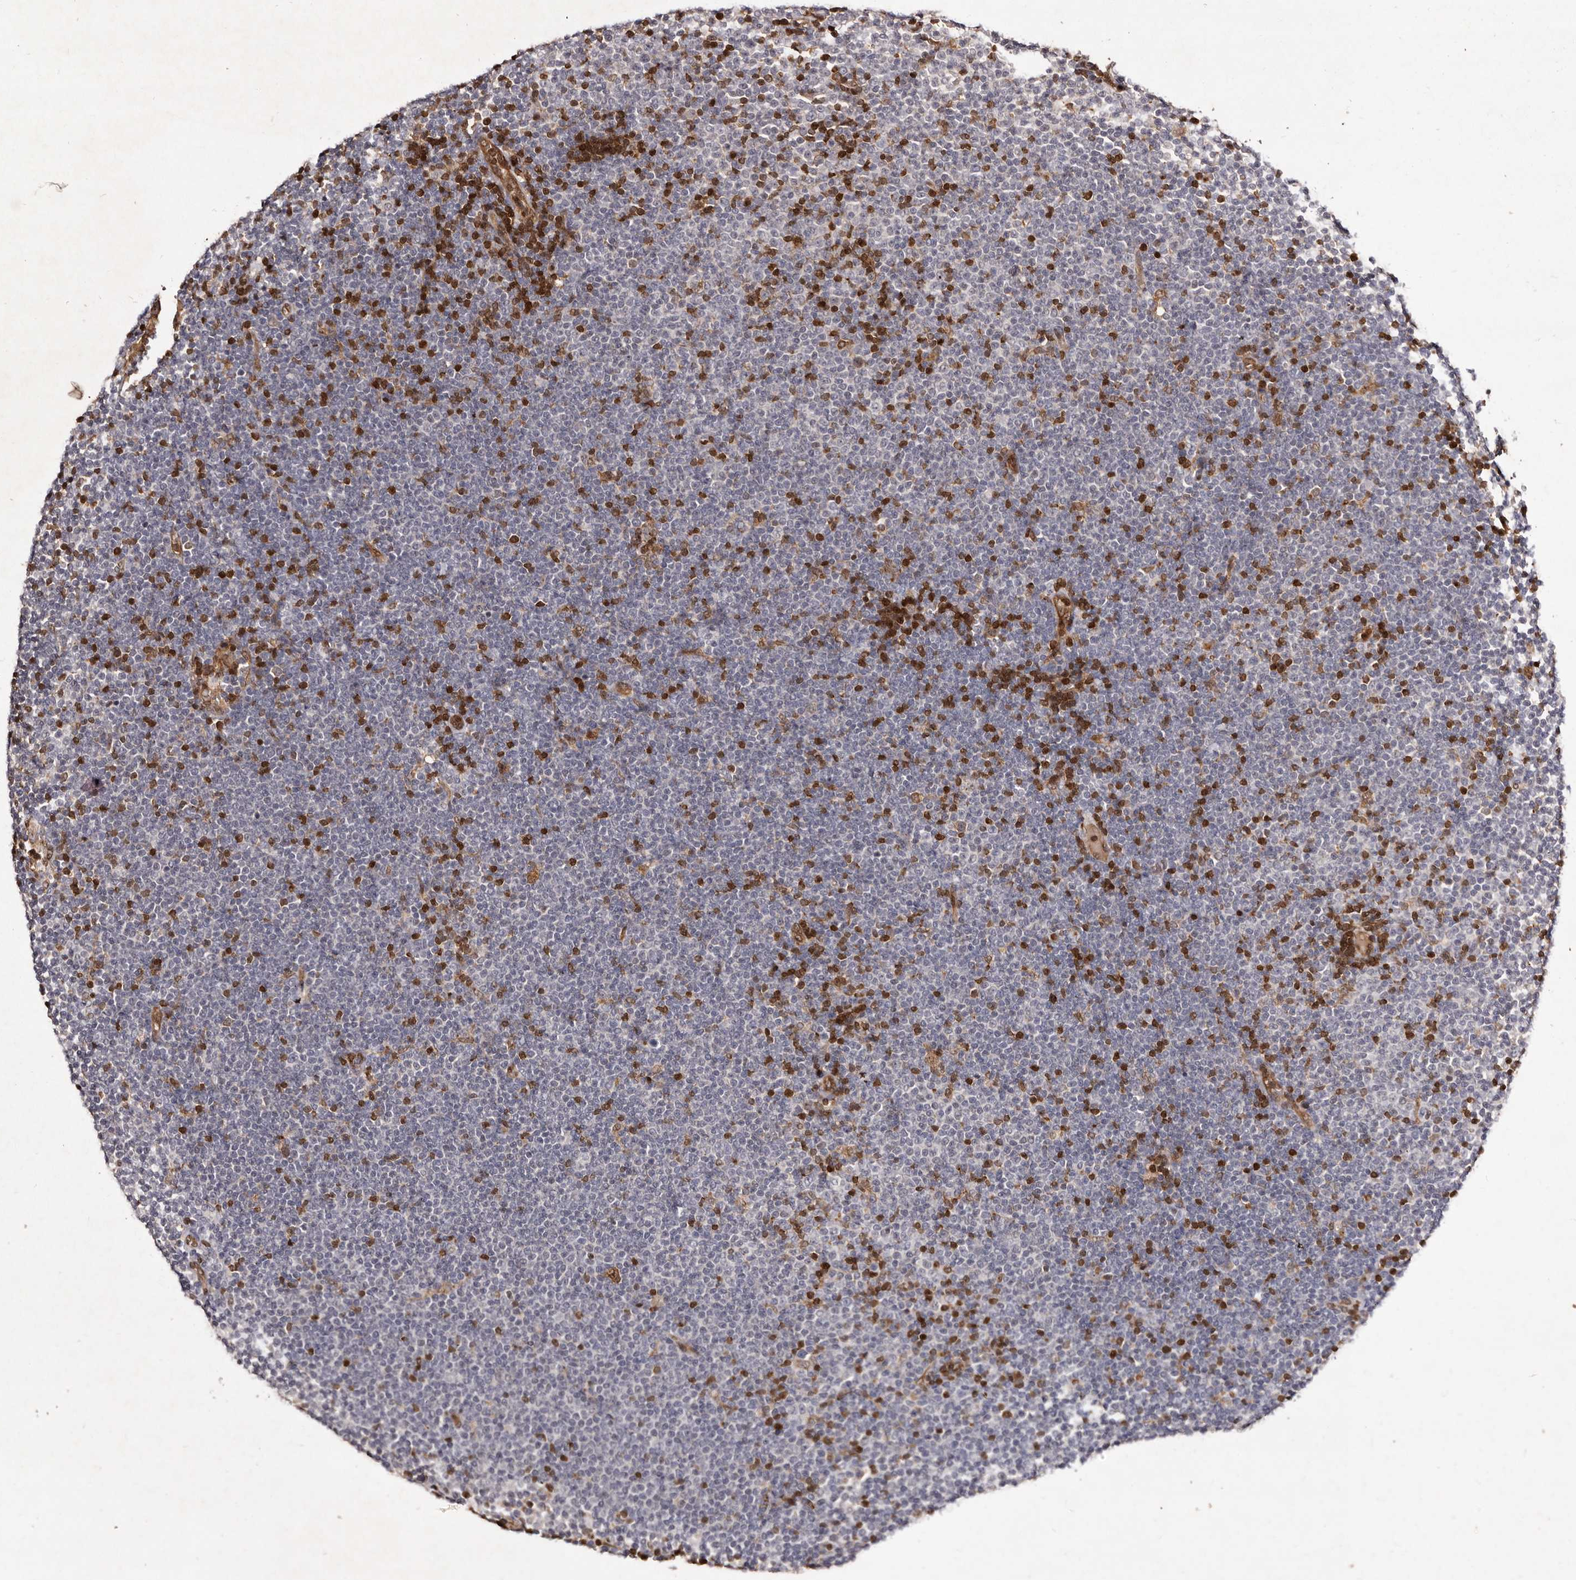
{"staining": {"intensity": "negative", "quantity": "none", "location": "none"}, "tissue": "lymphoma", "cell_type": "Tumor cells", "image_type": "cancer", "snomed": [{"axis": "morphology", "description": "Malignant lymphoma, non-Hodgkin's type, Low grade"}, {"axis": "topography", "description": "Lymph node"}], "caption": "DAB immunohistochemical staining of lymphoma shows no significant staining in tumor cells.", "gene": "GIMAP4", "patient": {"sex": "female", "age": 53}}